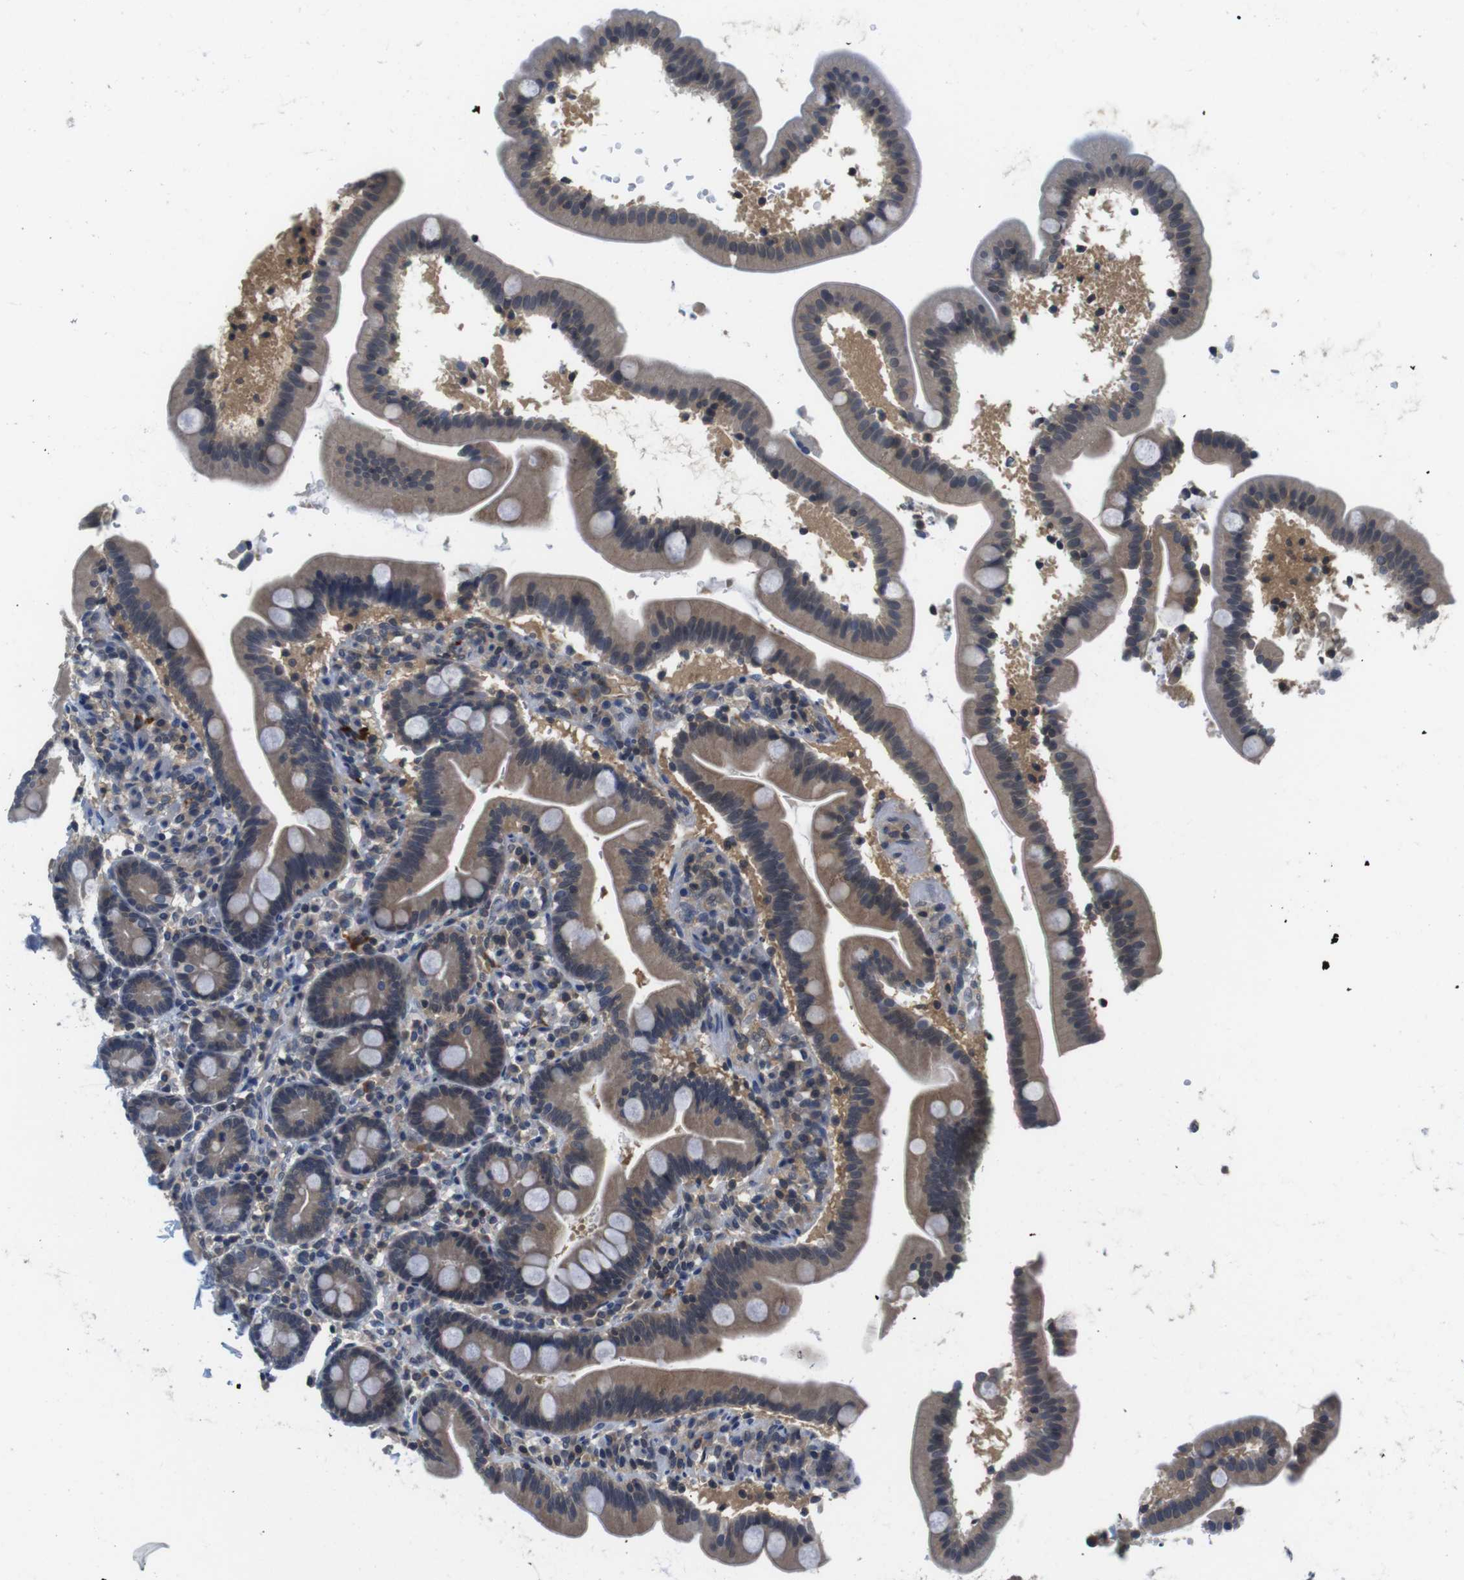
{"staining": {"intensity": "weak", "quantity": ">75%", "location": "cytoplasmic/membranous"}, "tissue": "colon", "cell_type": "Endothelial cells", "image_type": "normal", "snomed": [{"axis": "morphology", "description": "Normal tissue, NOS"}, {"axis": "topography", "description": "Colon"}], "caption": "A low amount of weak cytoplasmic/membranous staining is present in about >75% of endothelial cells in benign colon. (Brightfield microscopy of DAB IHC at high magnification).", "gene": "FADD", "patient": {"sex": "female", "age": 61}}